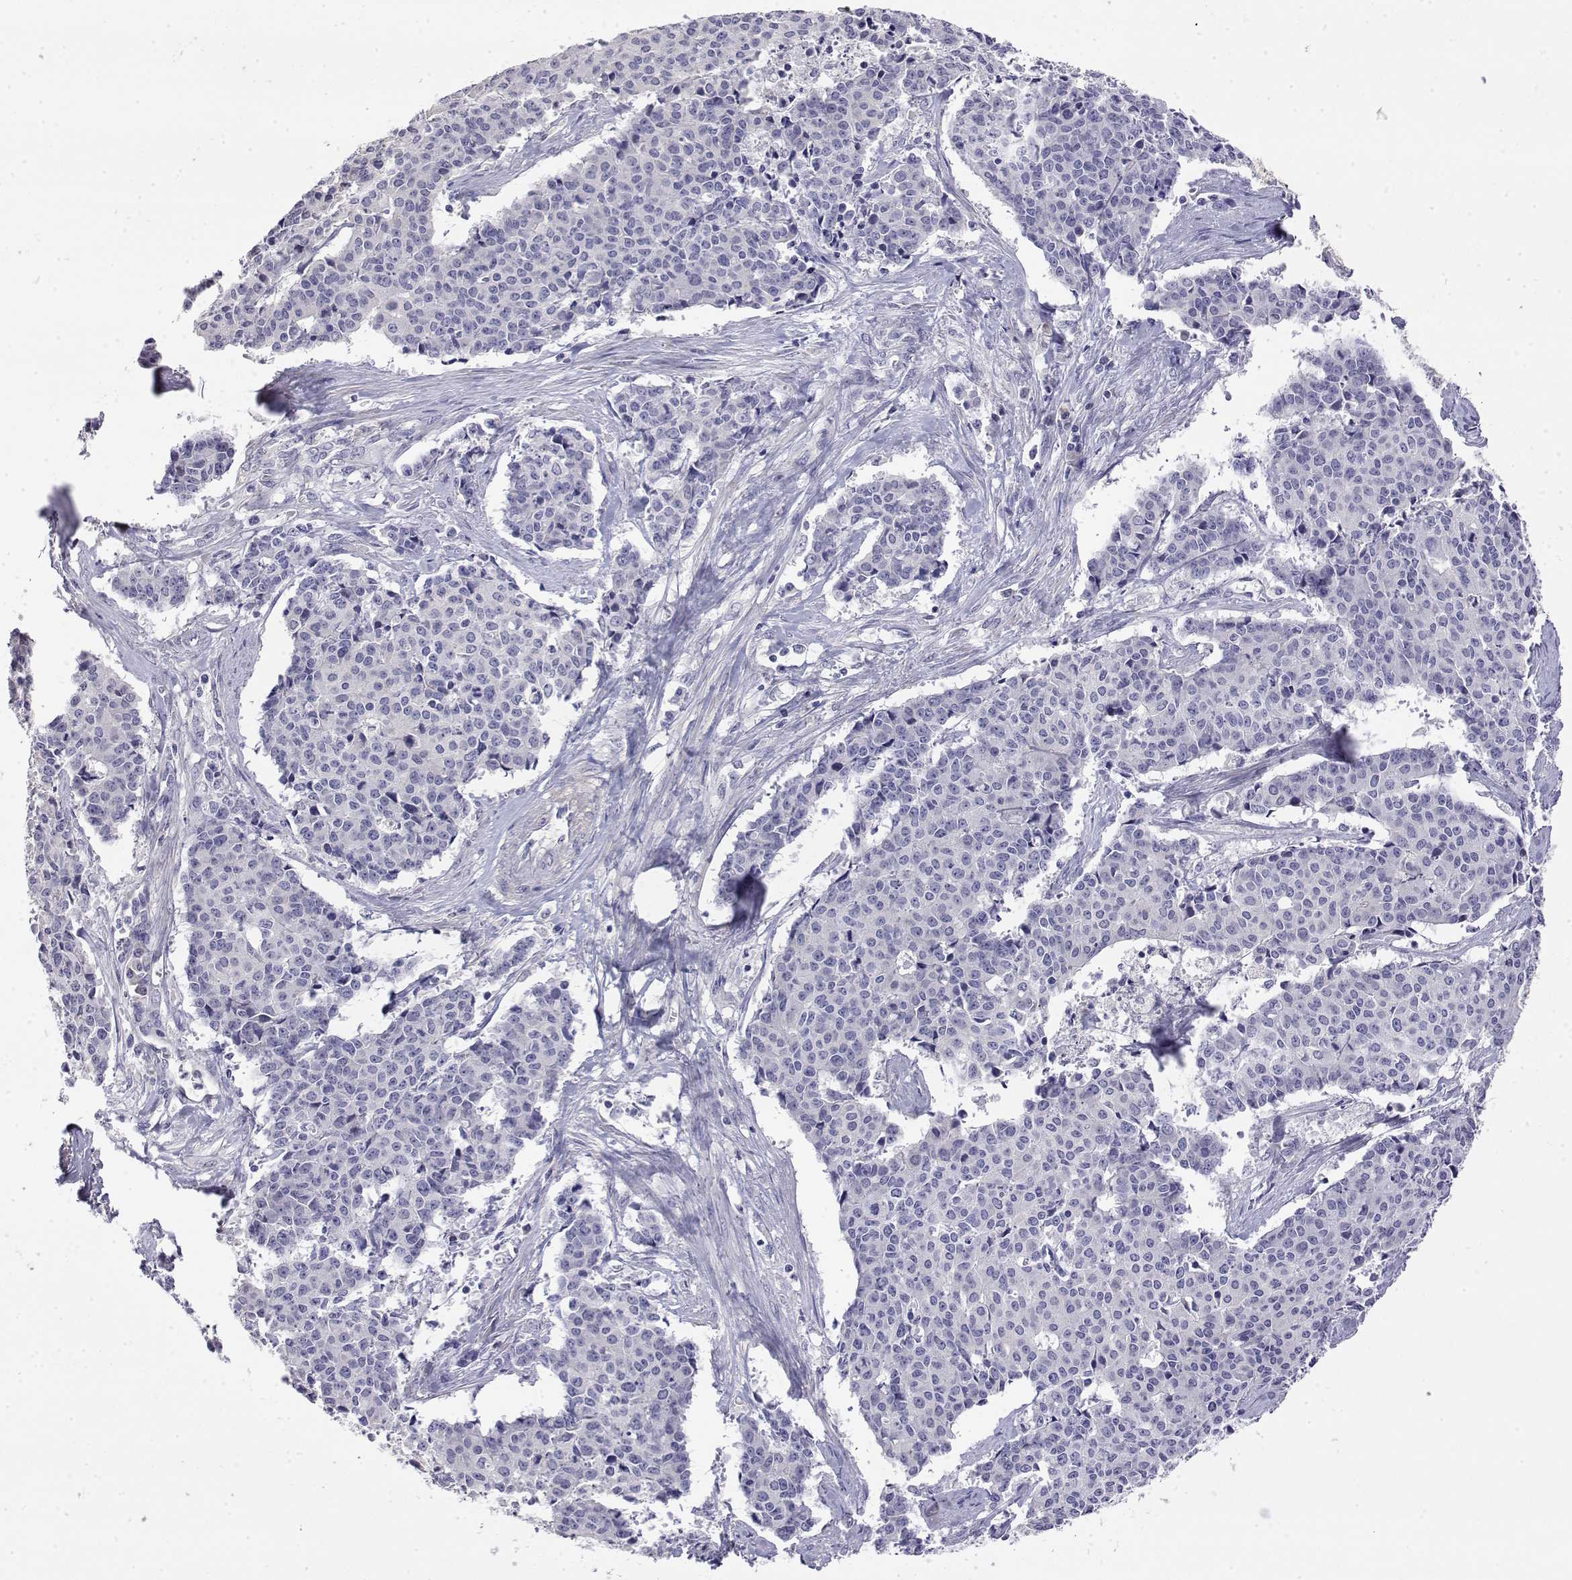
{"staining": {"intensity": "negative", "quantity": "none", "location": "none"}, "tissue": "cervical cancer", "cell_type": "Tumor cells", "image_type": "cancer", "snomed": [{"axis": "morphology", "description": "Squamous cell carcinoma, NOS"}, {"axis": "topography", "description": "Cervix"}], "caption": "Tumor cells show no significant protein staining in squamous cell carcinoma (cervical).", "gene": "LY6D", "patient": {"sex": "female", "age": 28}}